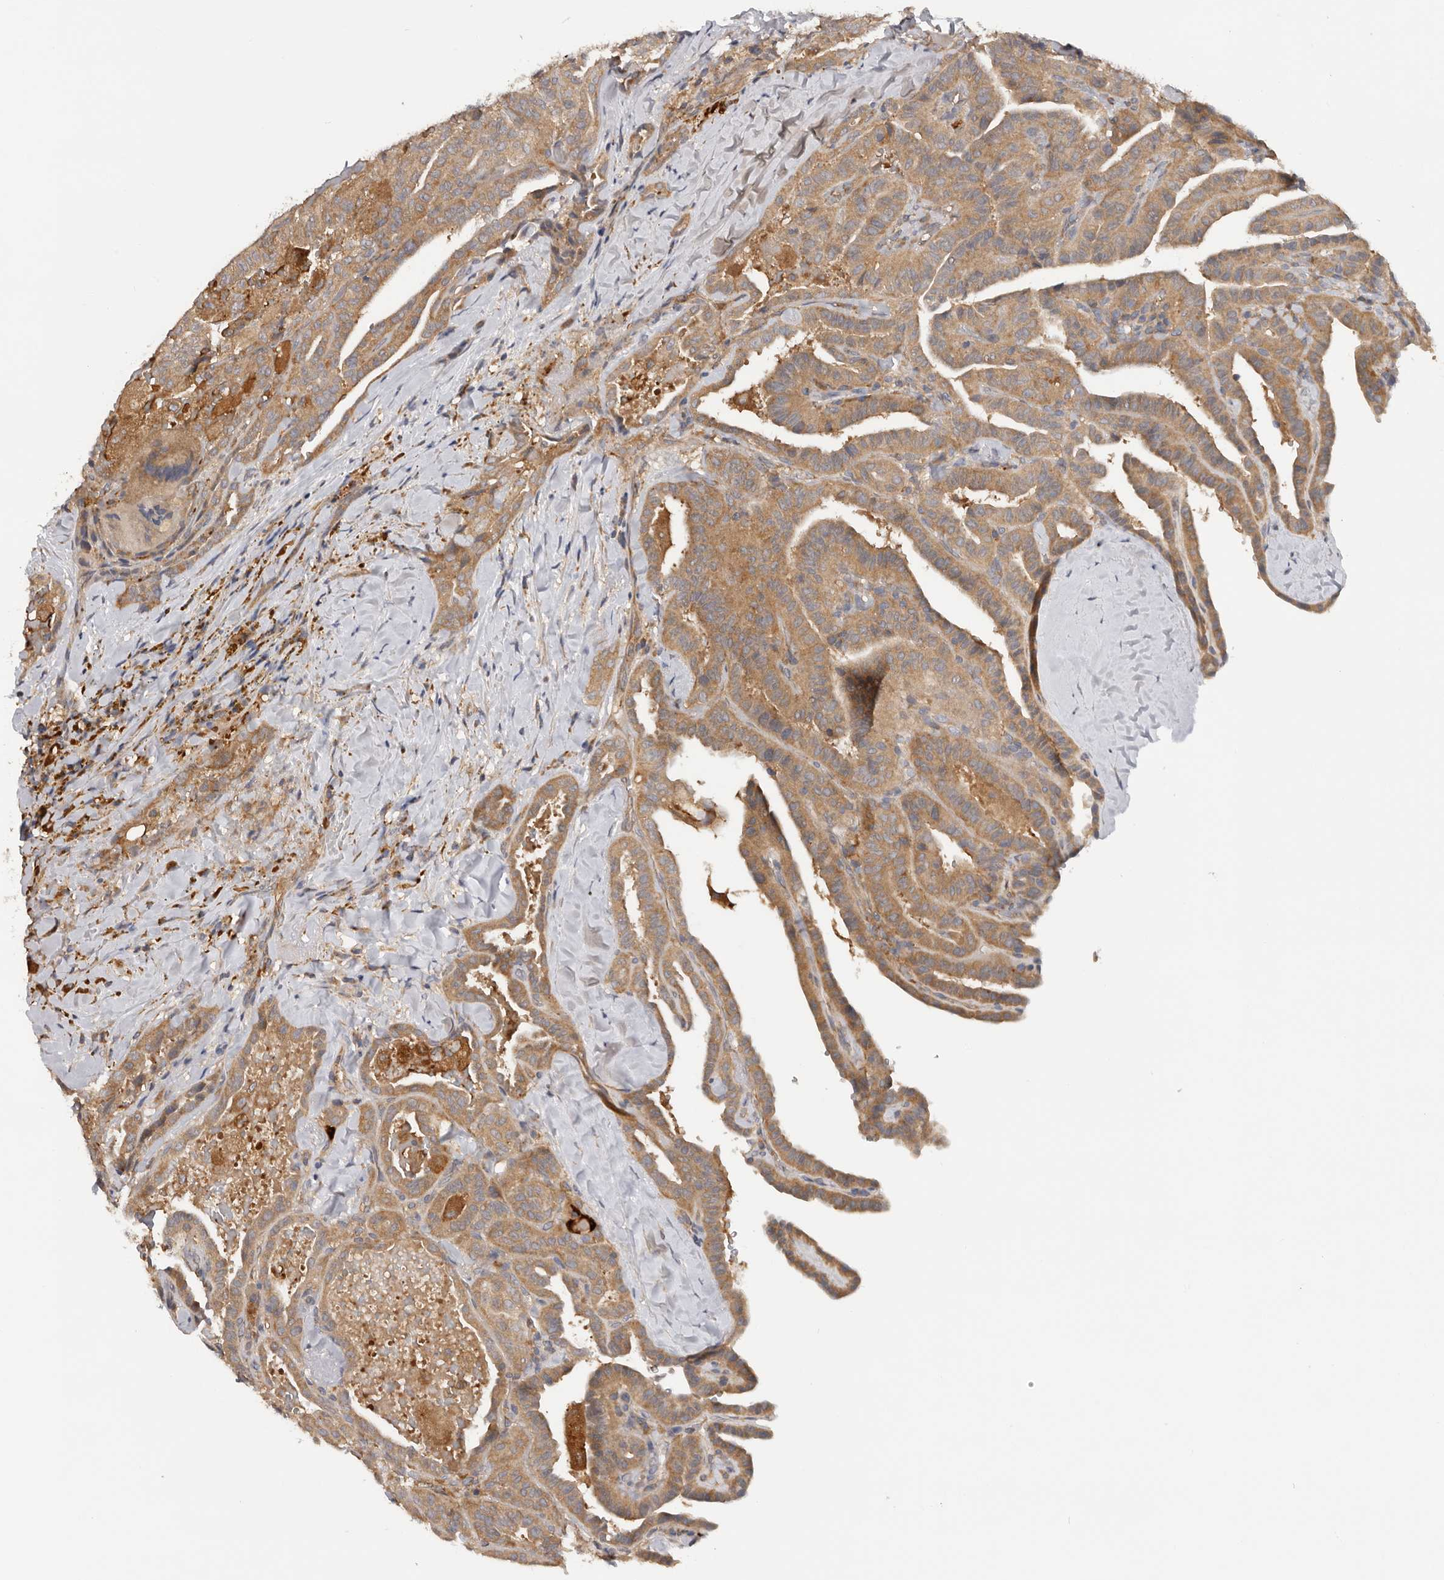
{"staining": {"intensity": "moderate", "quantity": ">75%", "location": "cytoplasmic/membranous"}, "tissue": "thyroid cancer", "cell_type": "Tumor cells", "image_type": "cancer", "snomed": [{"axis": "morphology", "description": "Papillary adenocarcinoma, NOS"}, {"axis": "topography", "description": "Thyroid gland"}], "caption": "IHC of thyroid papillary adenocarcinoma reveals medium levels of moderate cytoplasmic/membranous positivity in approximately >75% of tumor cells.", "gene": "PPP1R42", "patient": {"sex": "male", "age": 77}}